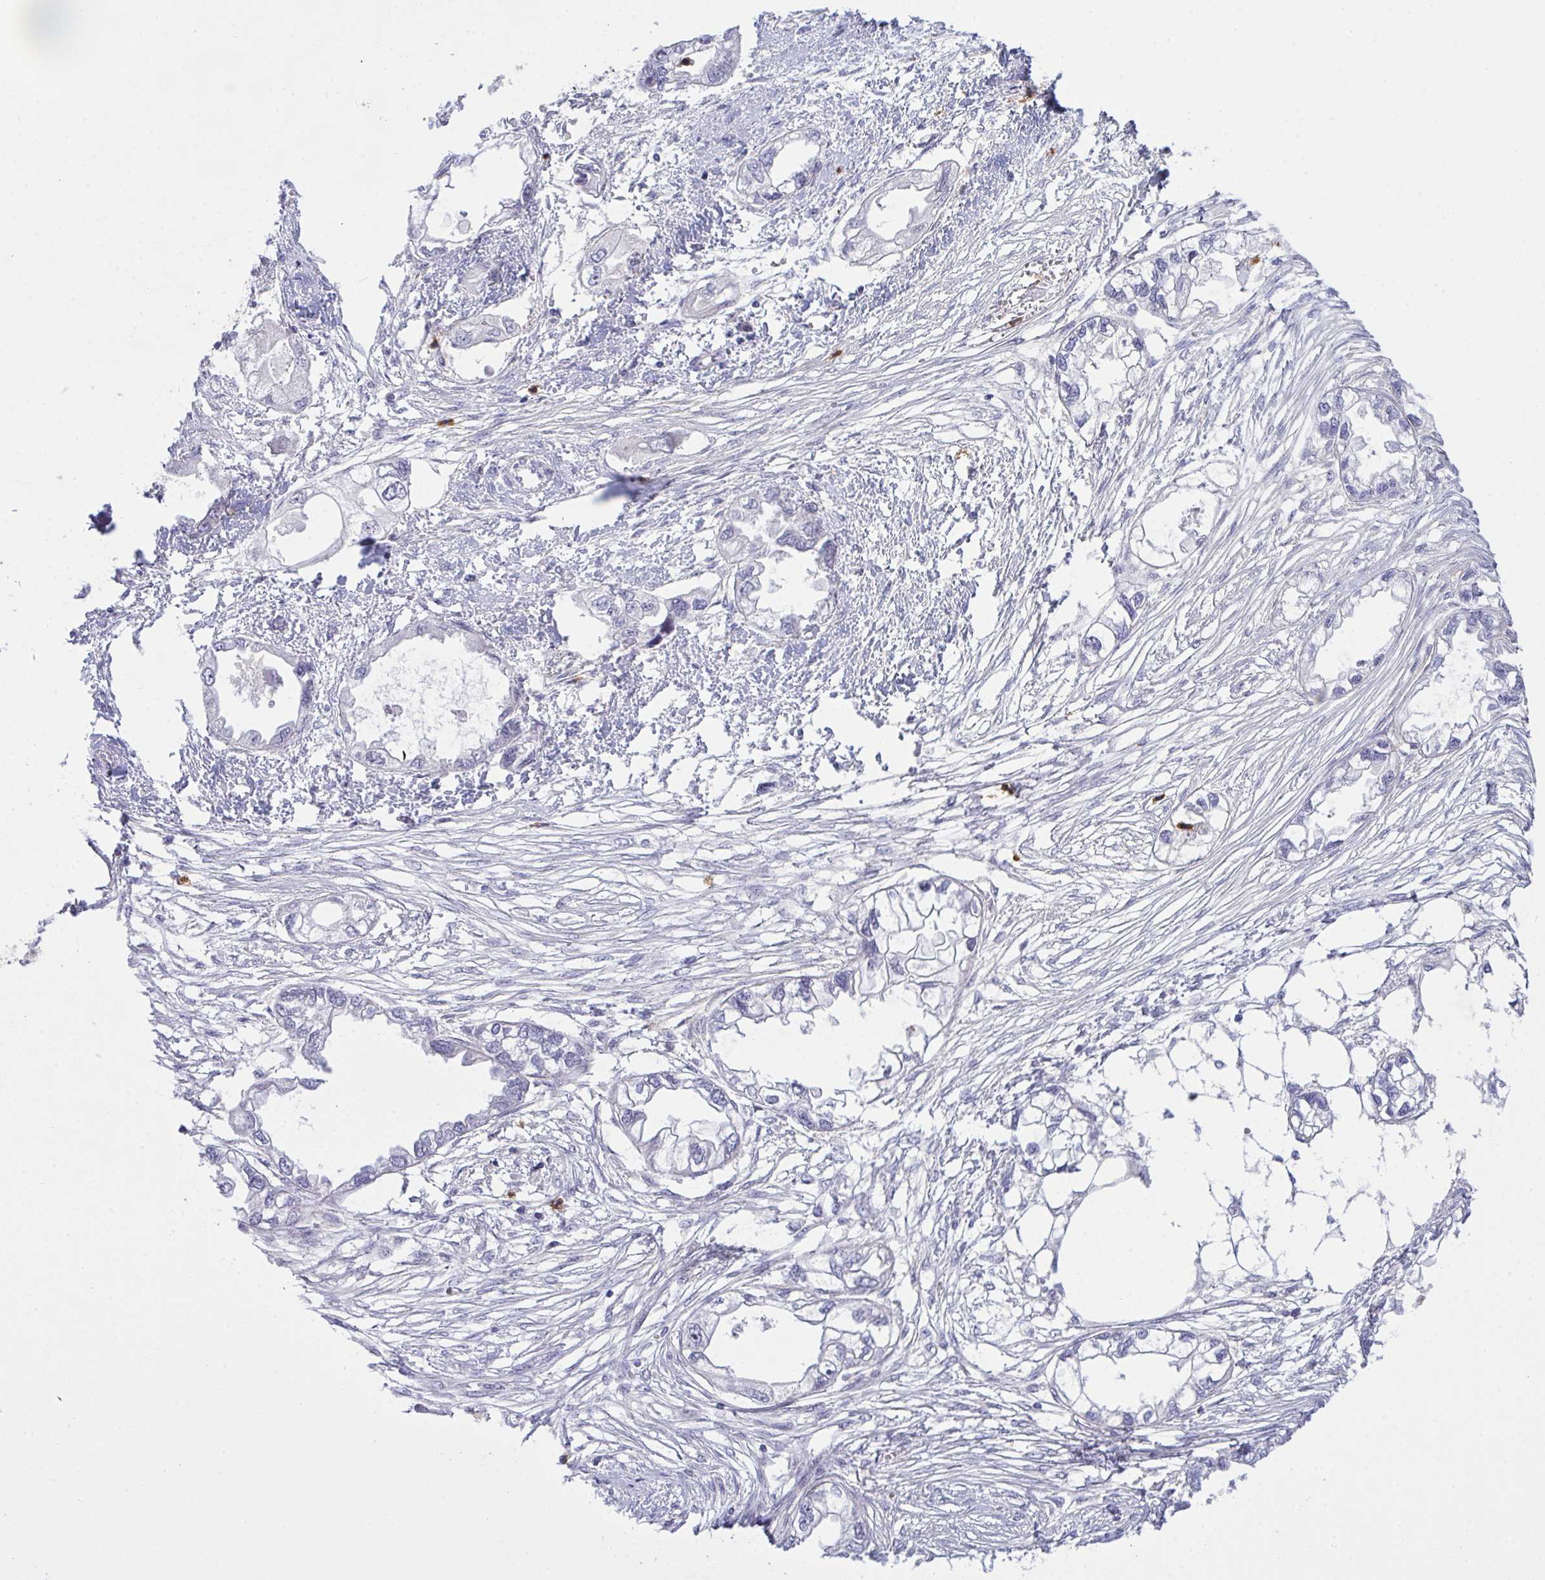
{"staining": {"intensity": "negative", "quantity": "none", "location": "none"}, "tissue": "endometrial cancer", "cell_type": "Tumor cells", "image_type": "cancer", "snomed": [{"axis": "morphology", "description": "Adenocarcinoma, NOS"}, {"axis": "morphology", "description": "Adenocarcinoma, metastatic, NOS"}, {"axis": "topography", "description": "Adipose tissue"}, {"axis": "topography", "description": "Endometrium"}], "caption": "This photomicrograph is of endometrial metastatic adenocarcinoma stained with immunohistochemistry (IHC) to label a protein in brown with the nuclei are counter-stained blue. There is no positivity in tumor cells. Nuclei are stained in blue.", "gene": "ZNF554", "patient": {"sex": "female", "age": 67}}